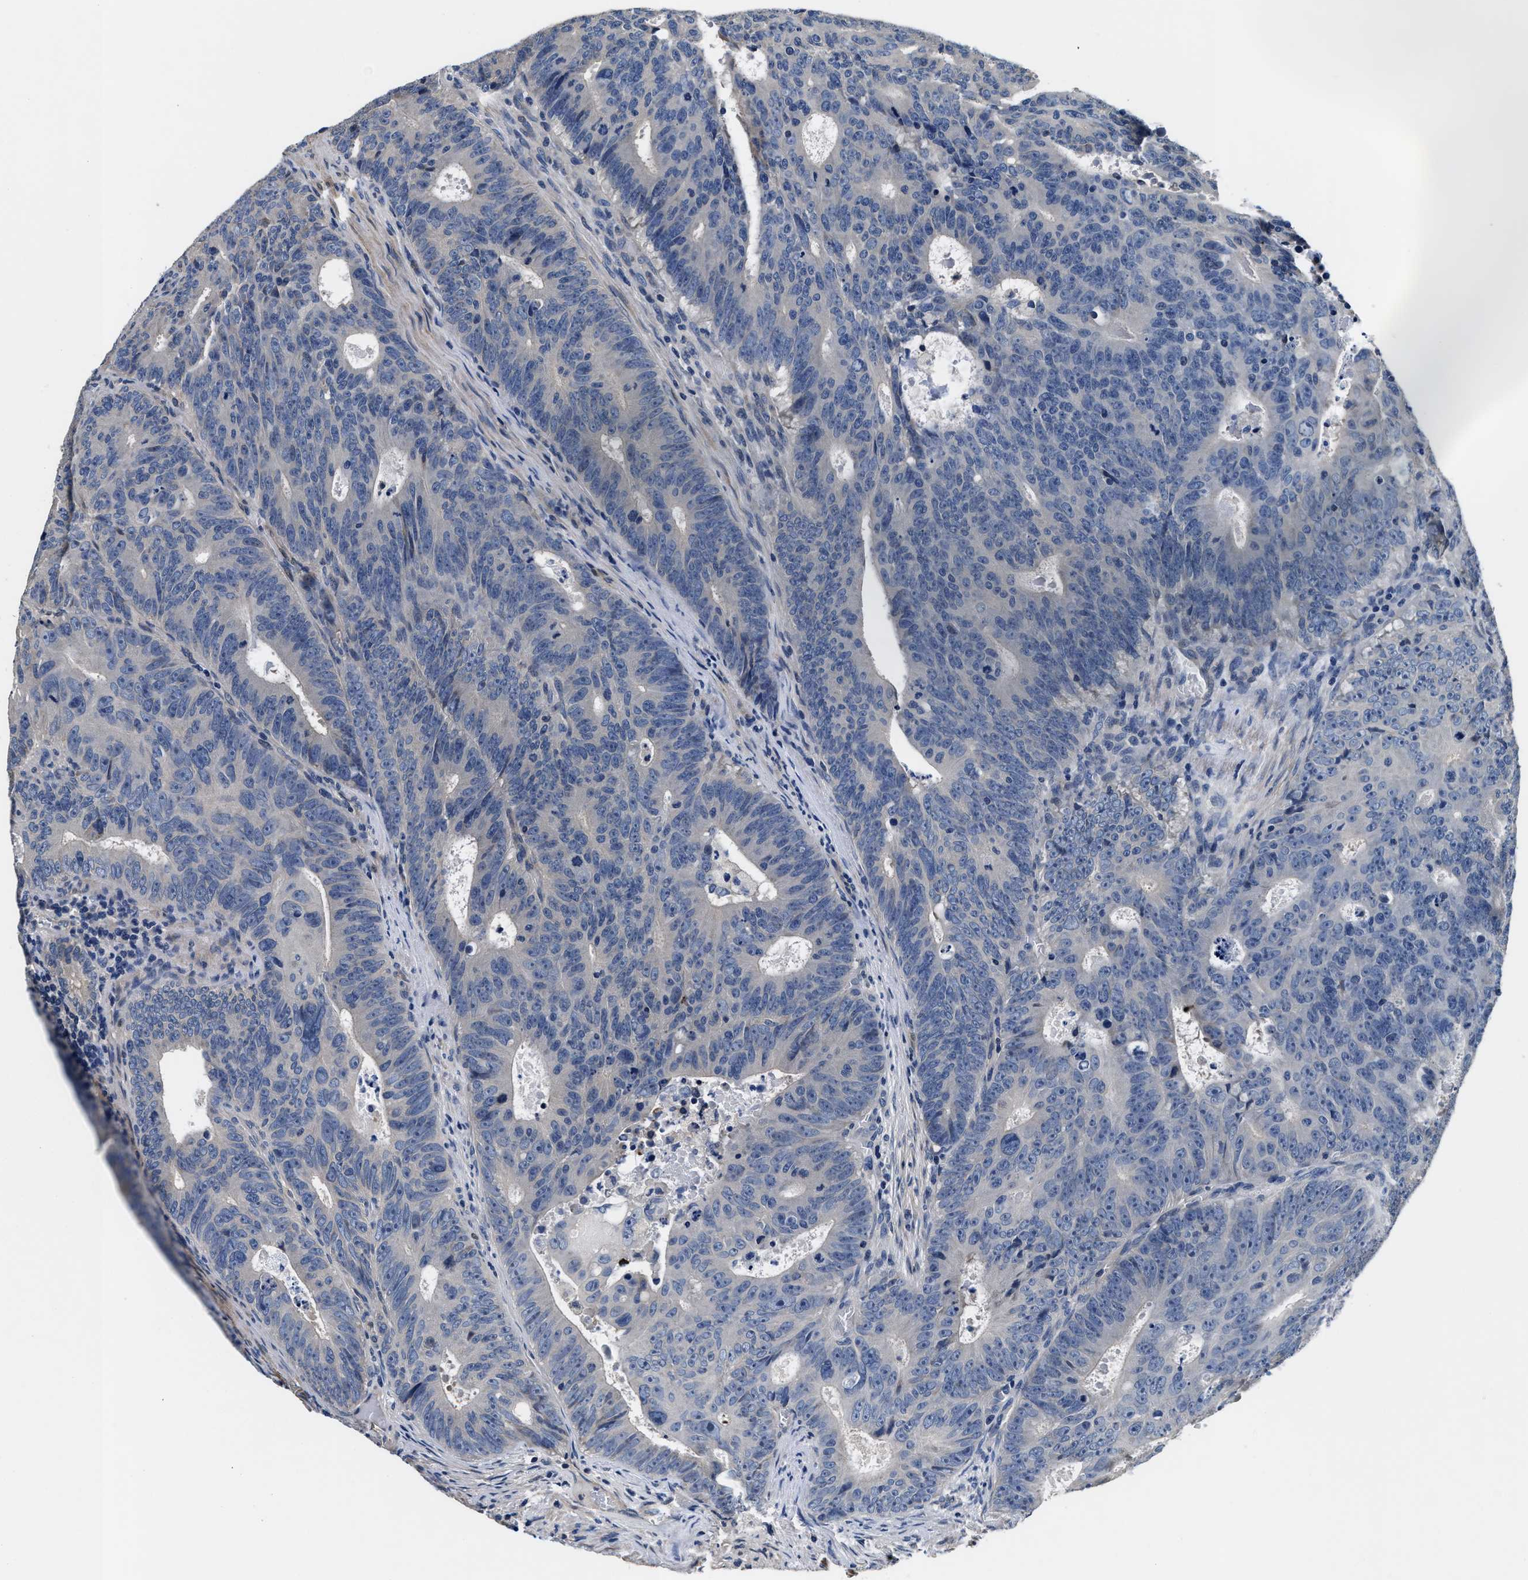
{"staining": {"intensity": "negative", "quantity": "none", "location": "none"}, "tissue": "colorectal cancer", "cell_type": "Tumor cells", "image_type": "cancer", "snomed": [{"axis": "morphology", "description": "Adenocarcinoma, NOS"}, {"axis": "topography", "description": "Colon"}], "caption": "Protein analysis of adenocarcinoma (colorectal) reveals no significant staining in tumor cells.", "gene": "ANKIB1", "patient": {"sex": "male", "age": 87}}